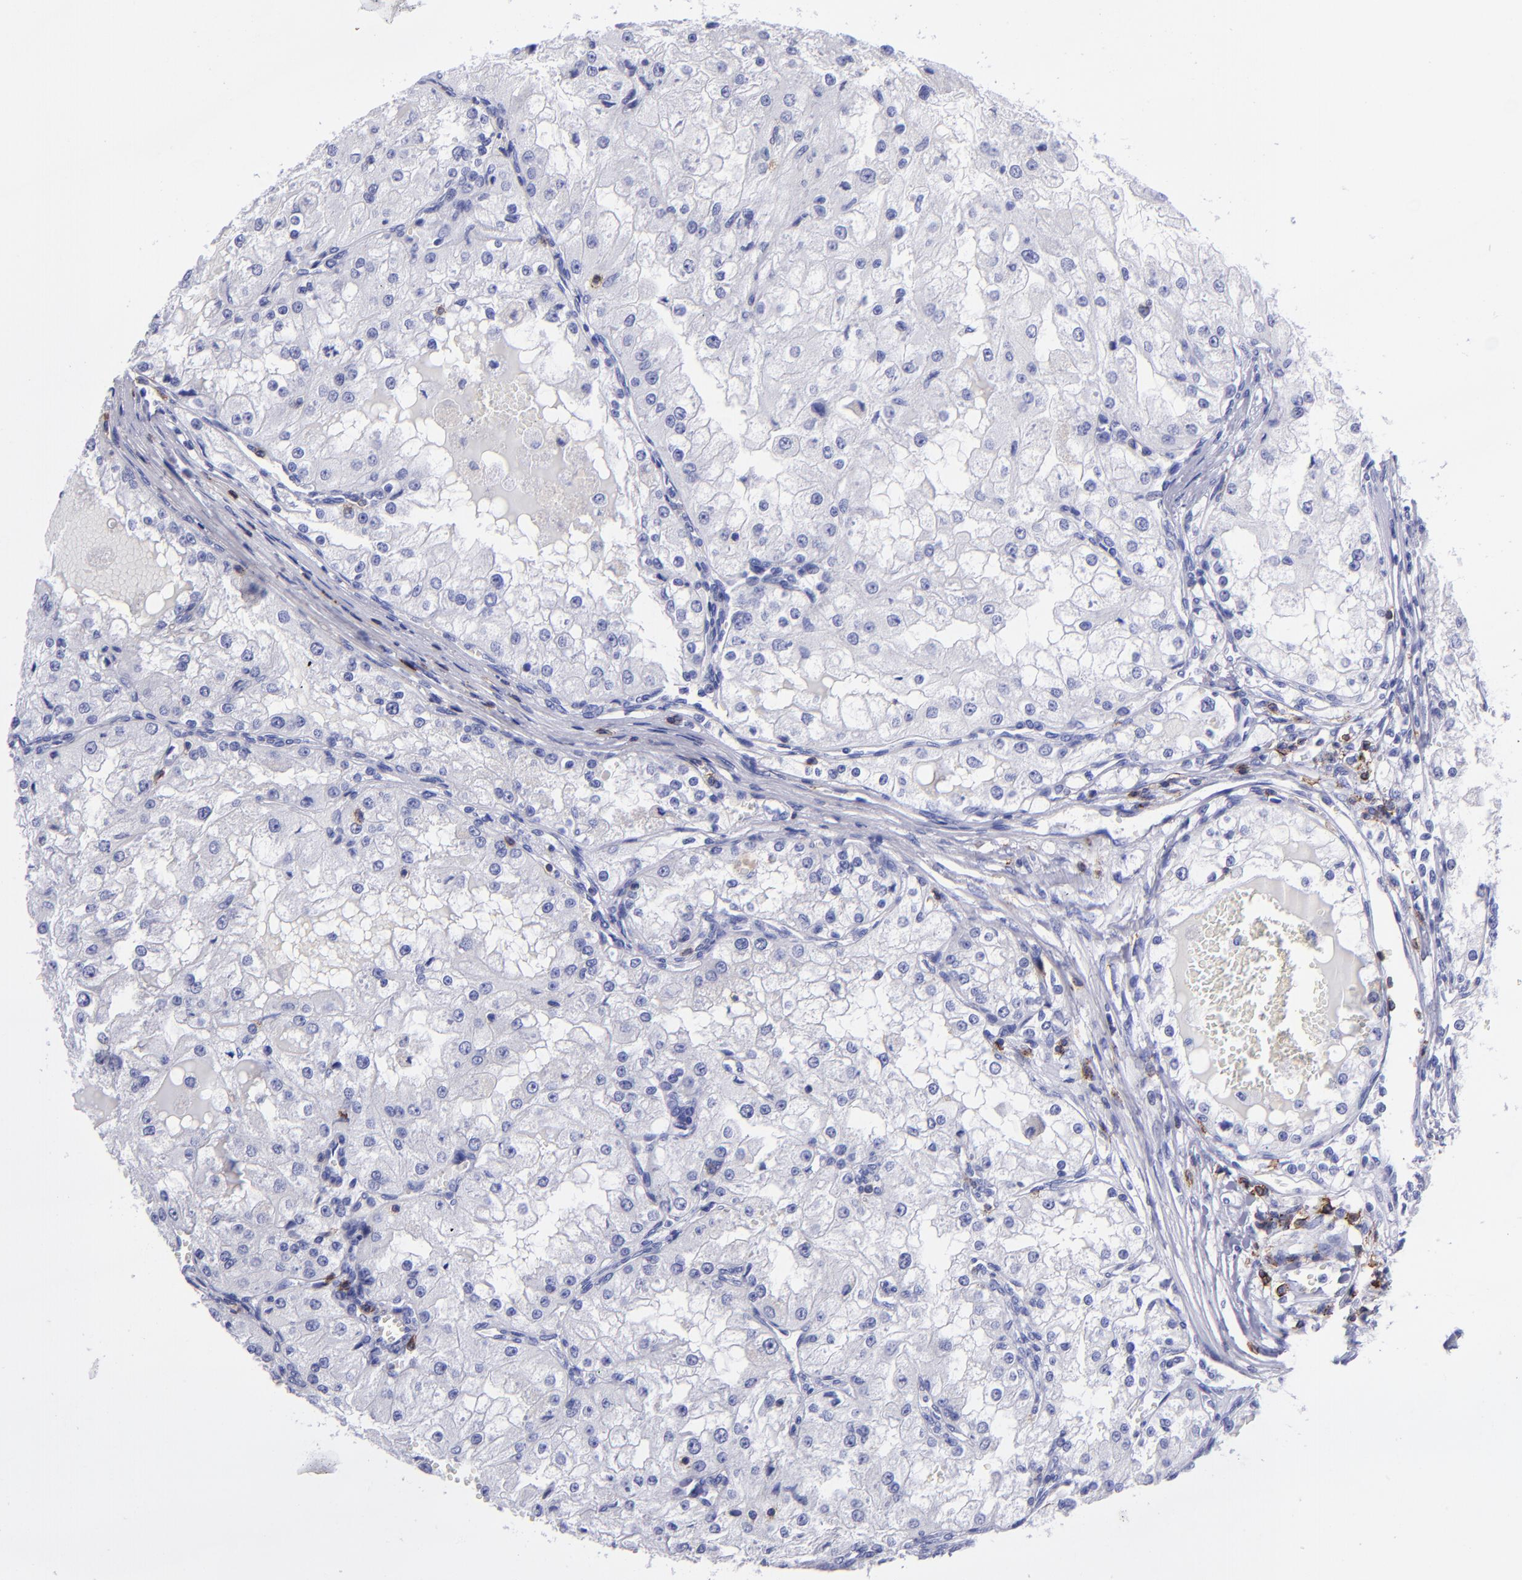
{"staining": {"intensity": "negative", "quantity": "none", "location": "none"}, "tissue": "renal cancer", "cell_type": "Tumor cells", "image_type": "cancer", "snomed": [{"axis": "morphology", "description": "Adenocarcinoma, NOS"}, {"axis": "topography", "description": "Kidney"}], "caption": "Immunohistochemistry of human renal cancer demonstrates no staining in tumor cells.", "gene": "CD6", "patient": {"sex": "female", "age": 74}}